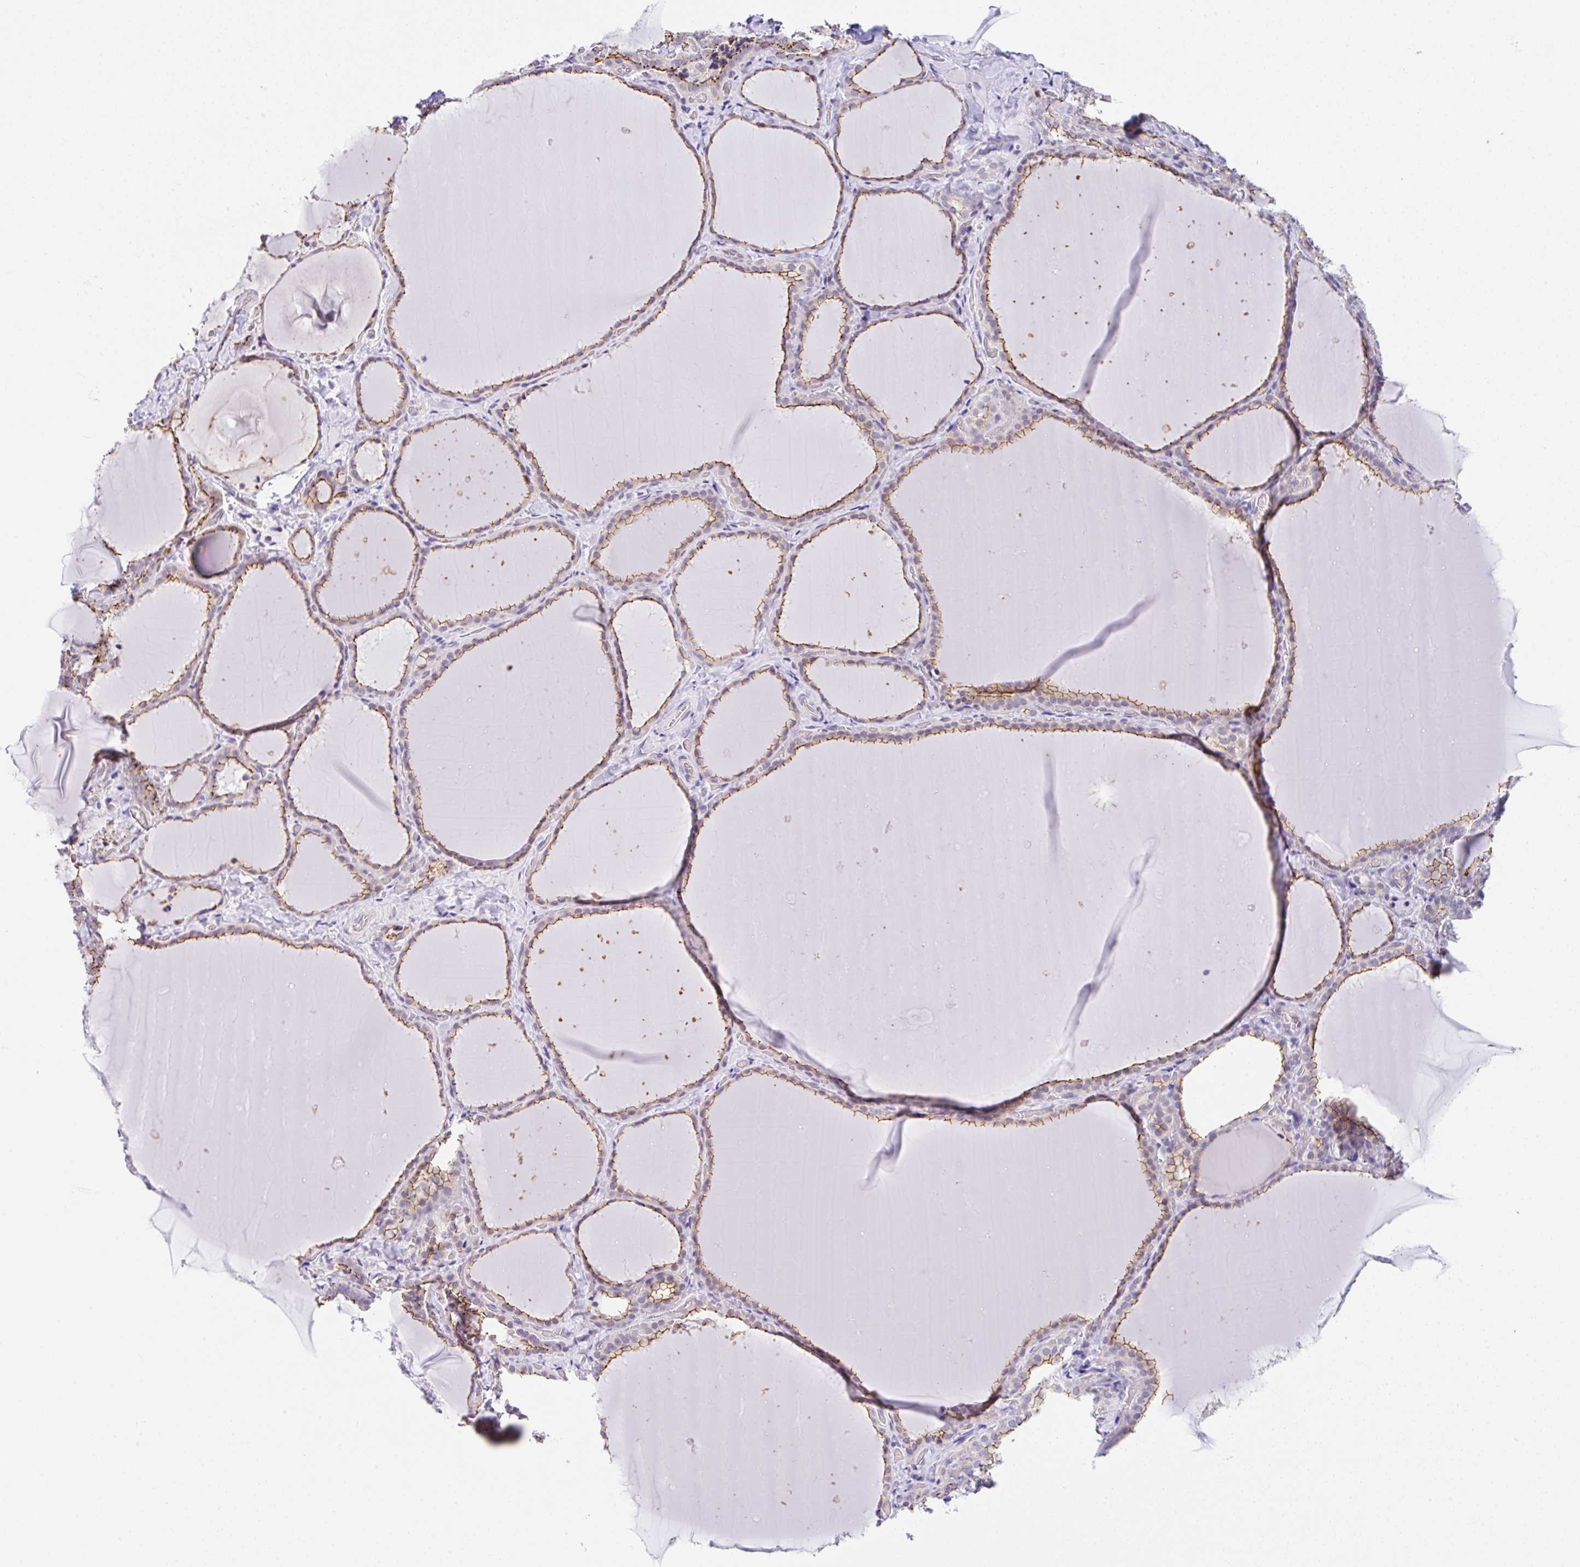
{"staining": {"intensity": "moderate", "quantity": ">75%", "location": "cytoplasmic/membranous"}, "tissue": "thyroid gland", "cell_type": "Glandular cells", "image_type": "normal", "snomed": [{"axis": "morphology", "description": "Normal tissue, NOS"}, {"axis": "topography", "description": "Thyroid gland"}], "caption": "The photomicrograph reveals immunohistochemical staining of normal thyroid gland. There is moderate cytoplasmic/membranous positivity is appreciated in about >75% of glandular cells.", "gene": "CGNL1", "patient": {"sex": "female", "age": 22}}